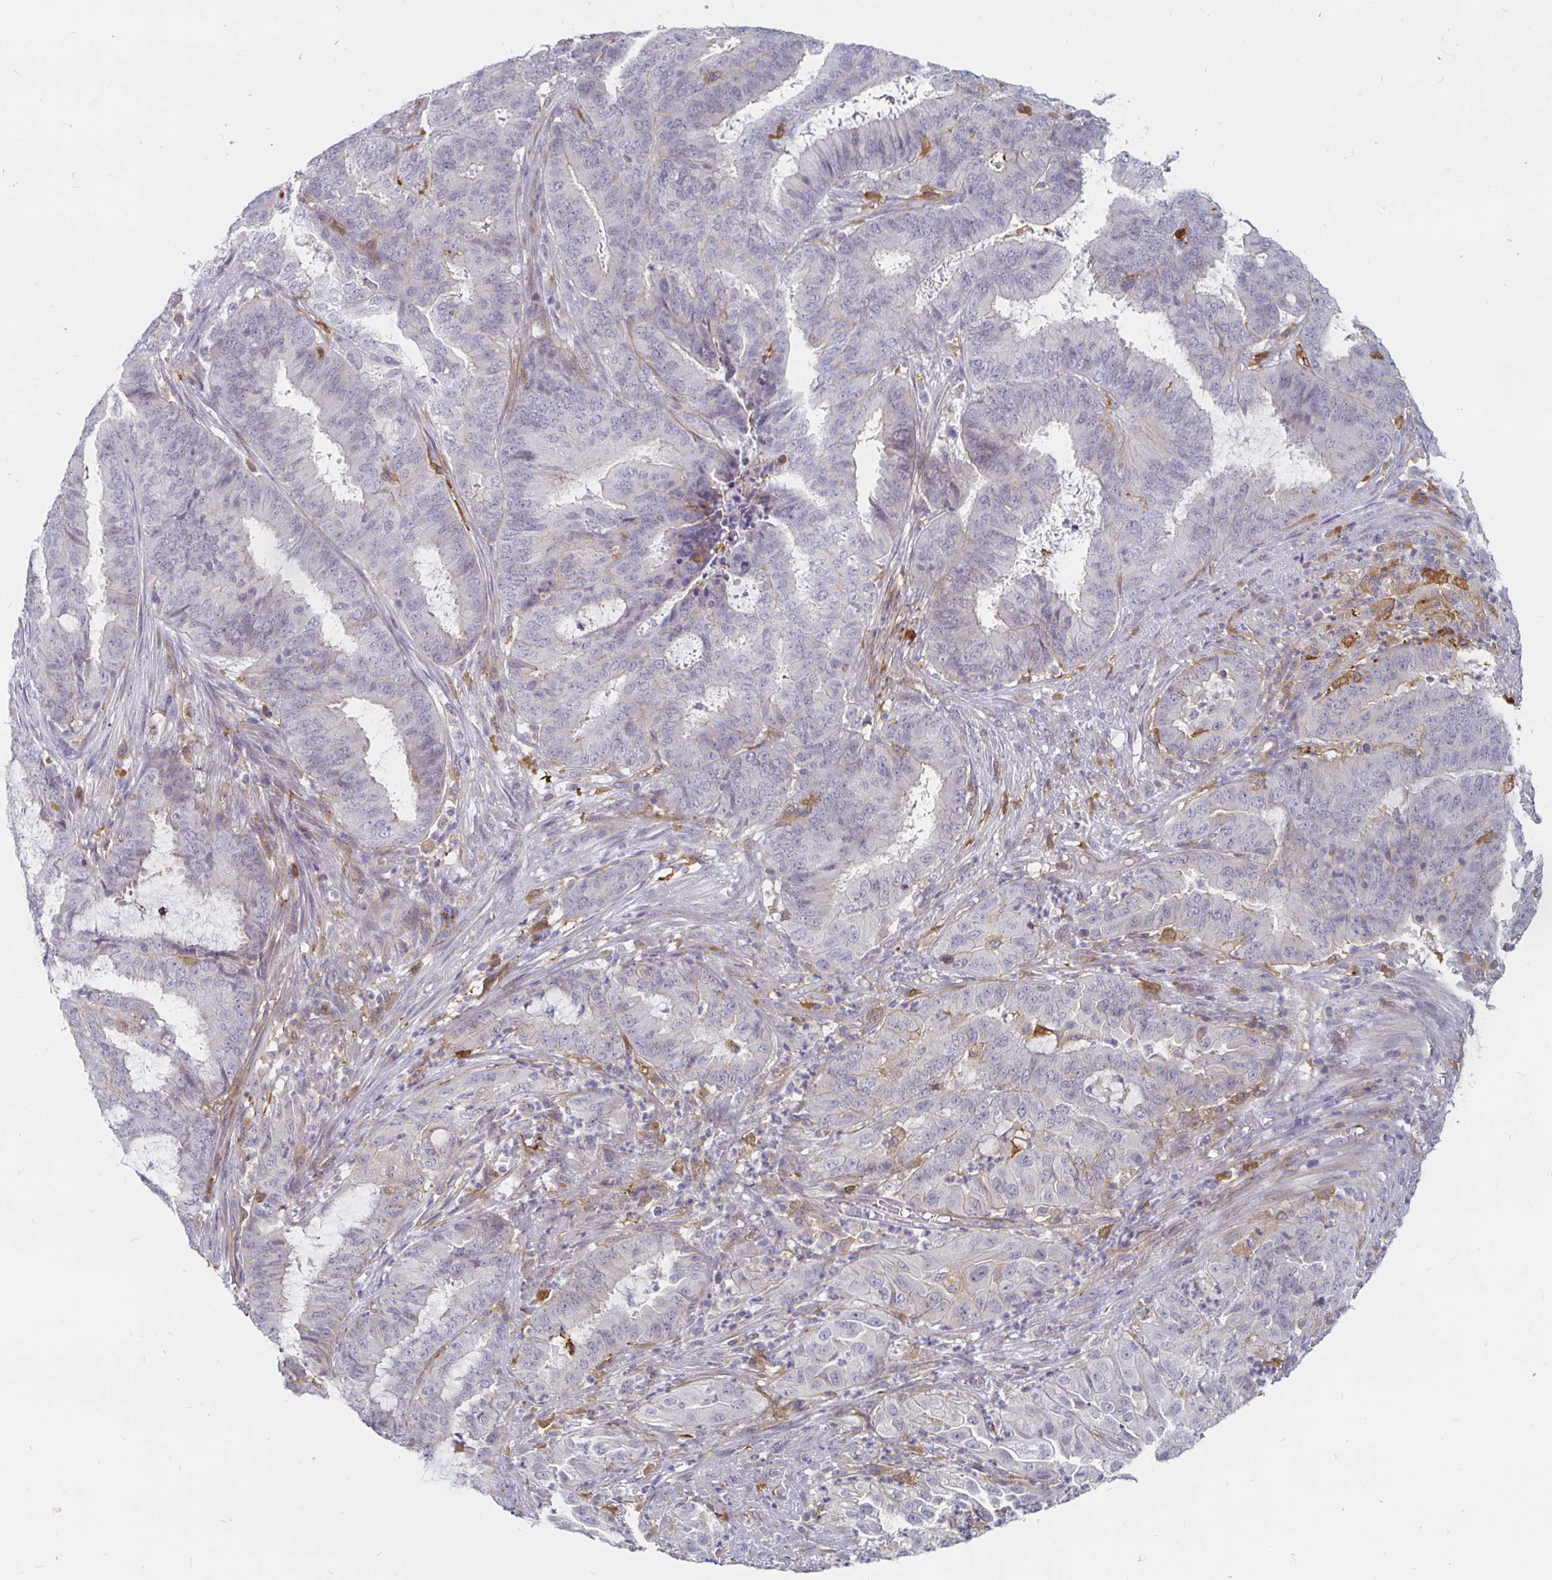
{"staining": {"intensity": "negative", "quantity": "none", "location": "none"}, "tissue": "endometrial cancer", "cell_type": "Tumor cells", "image_type": "cancer", "snomed": [{"axis": "morphology", "description": "Adenocarcinoma, NOS"}, {"axis": "topography", "description": "Endometrium"}], "caption": "A histopathology image of endometrial cancer stained for a protein shows no brown staining in tumor cells.", "gene": "CCDC85A", "patient": {"sex": "female", "age": 51}}